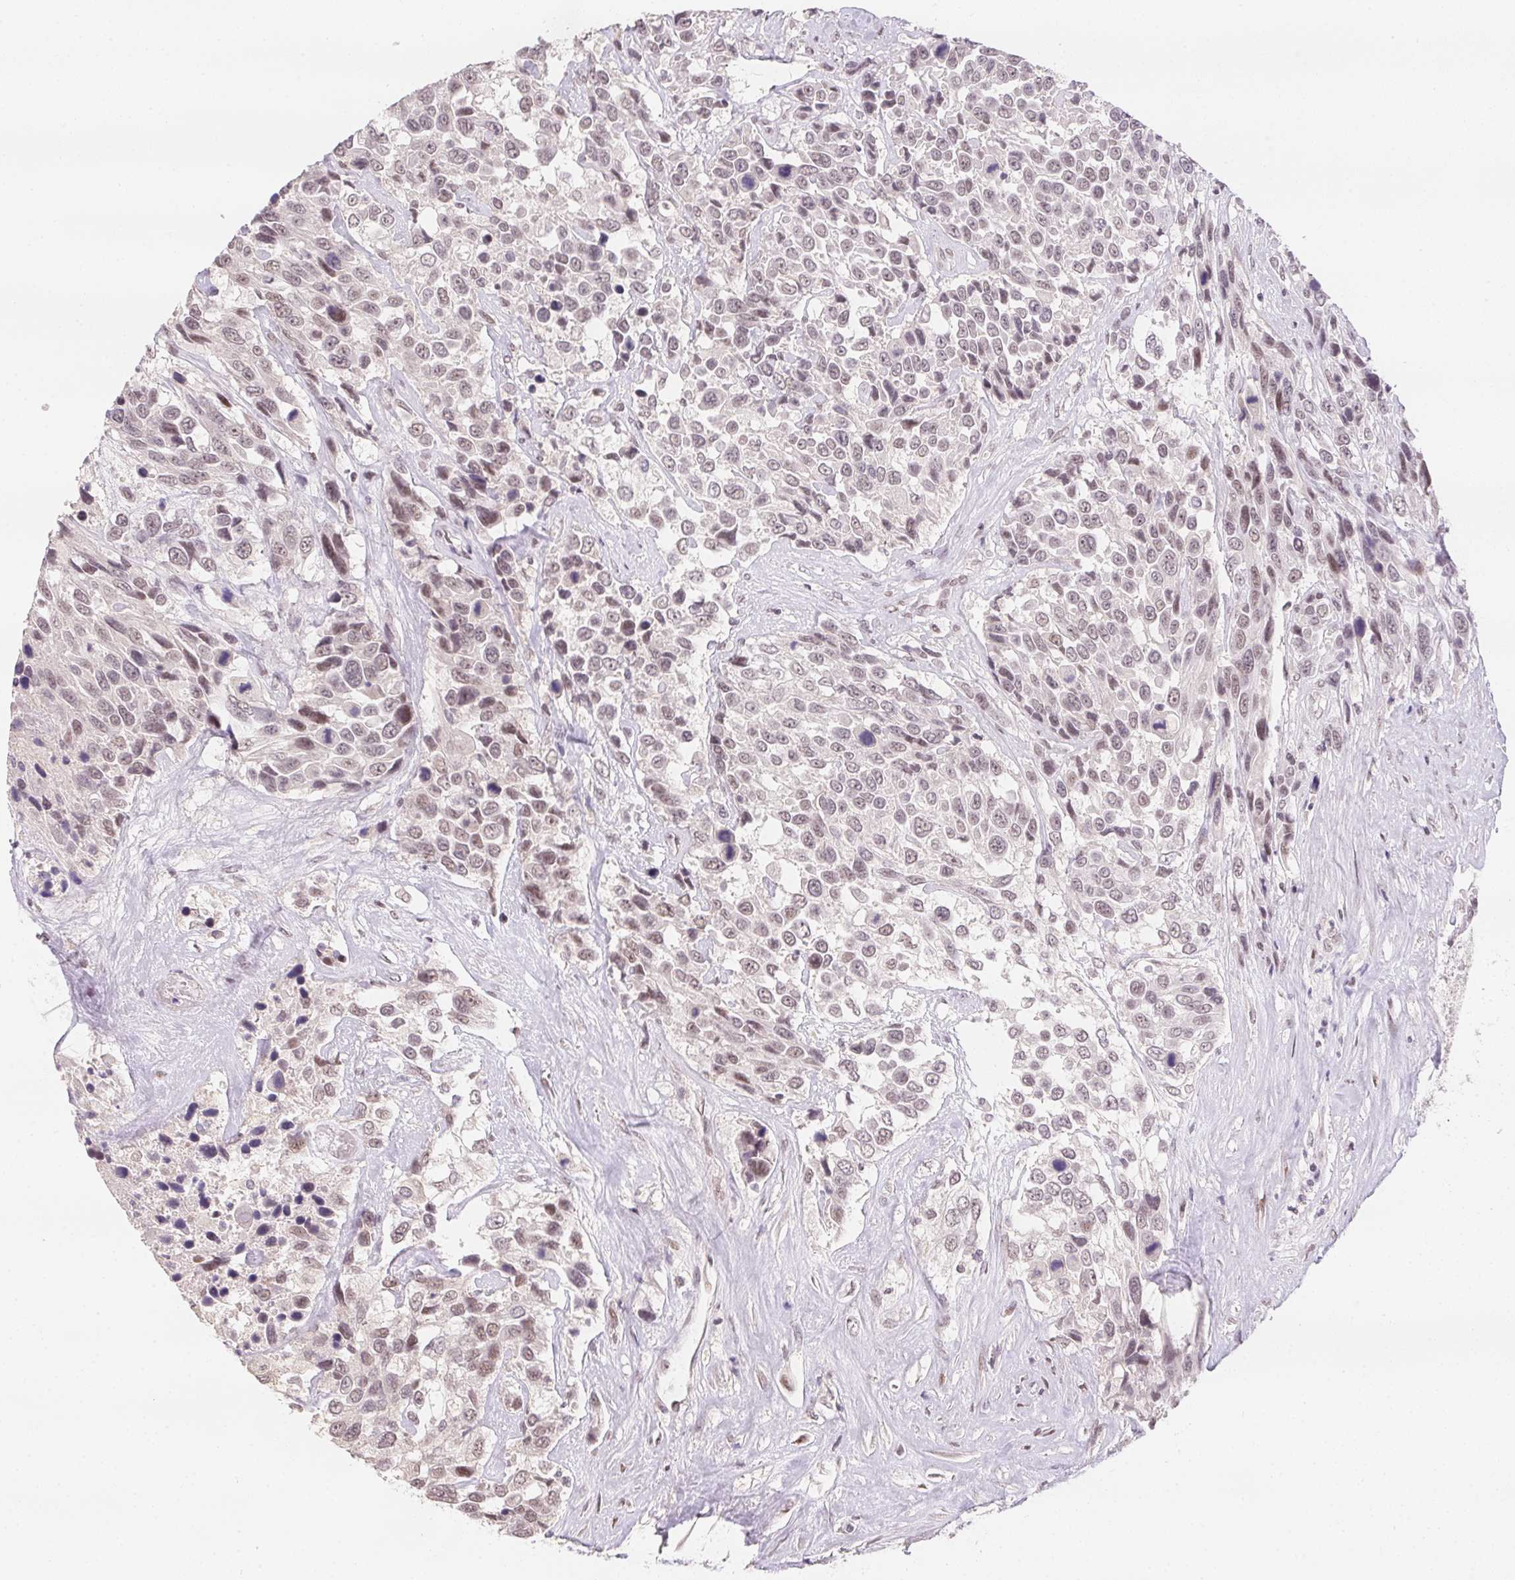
{"staining": {"intensity": "weak", "quantity": ">75%", "location": "nuclear"}, "tissue": "urothelial cancer", "cell_type": "Tumor cells", "image_type": "cancer", "snomed": [{"axis": "morphology", "description": "Urothelial carcinoma, High grade"}, {"axis": "topography", "description": "Urinary bladder"}], "caption": "Tumor cells display low levels of weak nuclear positivity in approximately >75% of cells in high-grade urothelial carcinoma.", "gene": "KDM4D", "patient": {"sex": "female", "age": 70}}